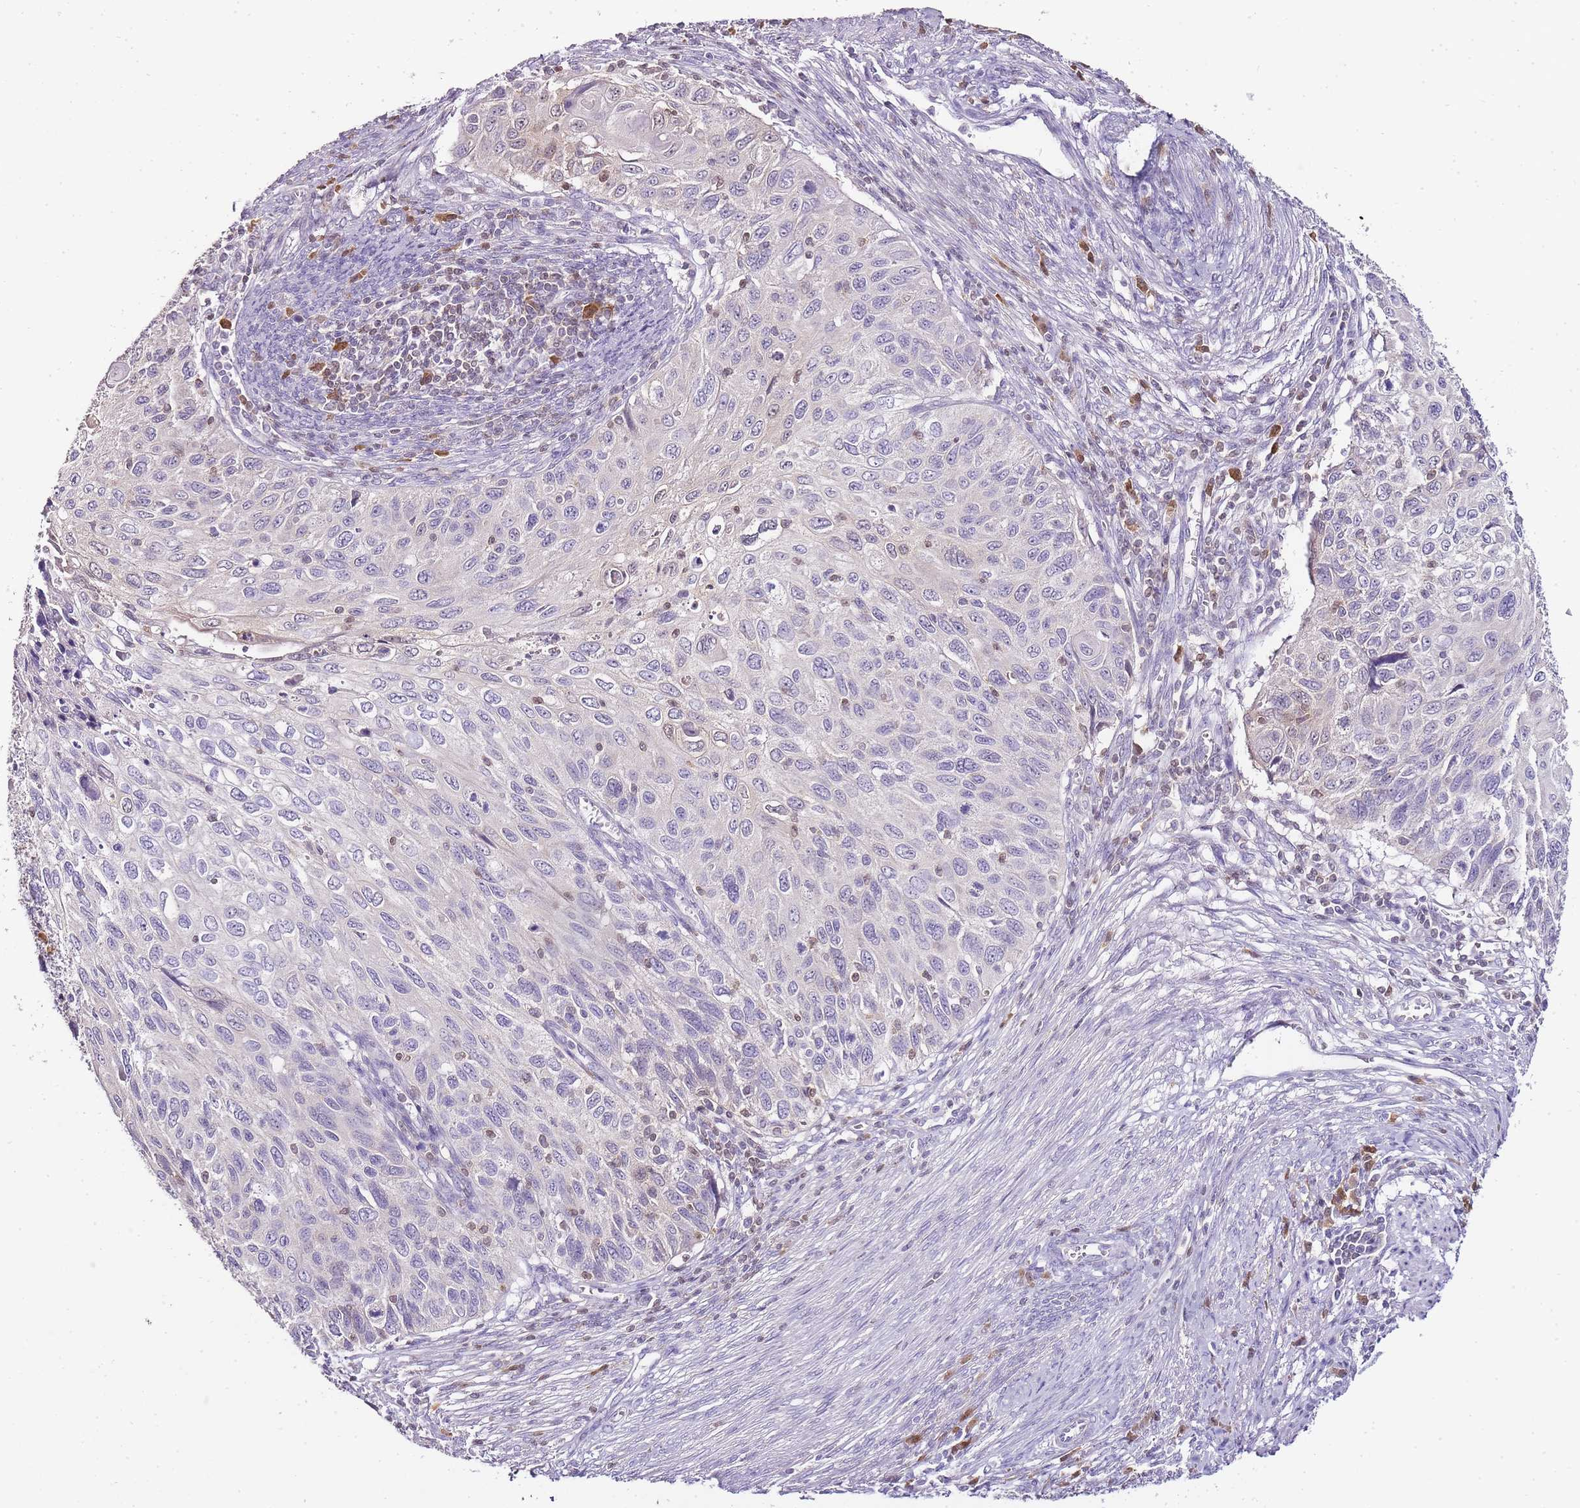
{"staining": {"intensity": "negative", "quantity": "none", "location": "none"}, "tissue": "cervical cancer", "cell_type": "Tumor cells", "image_type": "cancer", "snomed": [{"axis": "morphology", "description": "Squamous cell carcinoma, NOS"}, {"axis": "topography", "description": "Cervix"}], "caption": "Immunohistochemical staining of human cervical cancer reveals no significant expression in tumor cells.", "gene": "ZBP1", "patient": {"sex": "female", "age": 70}}